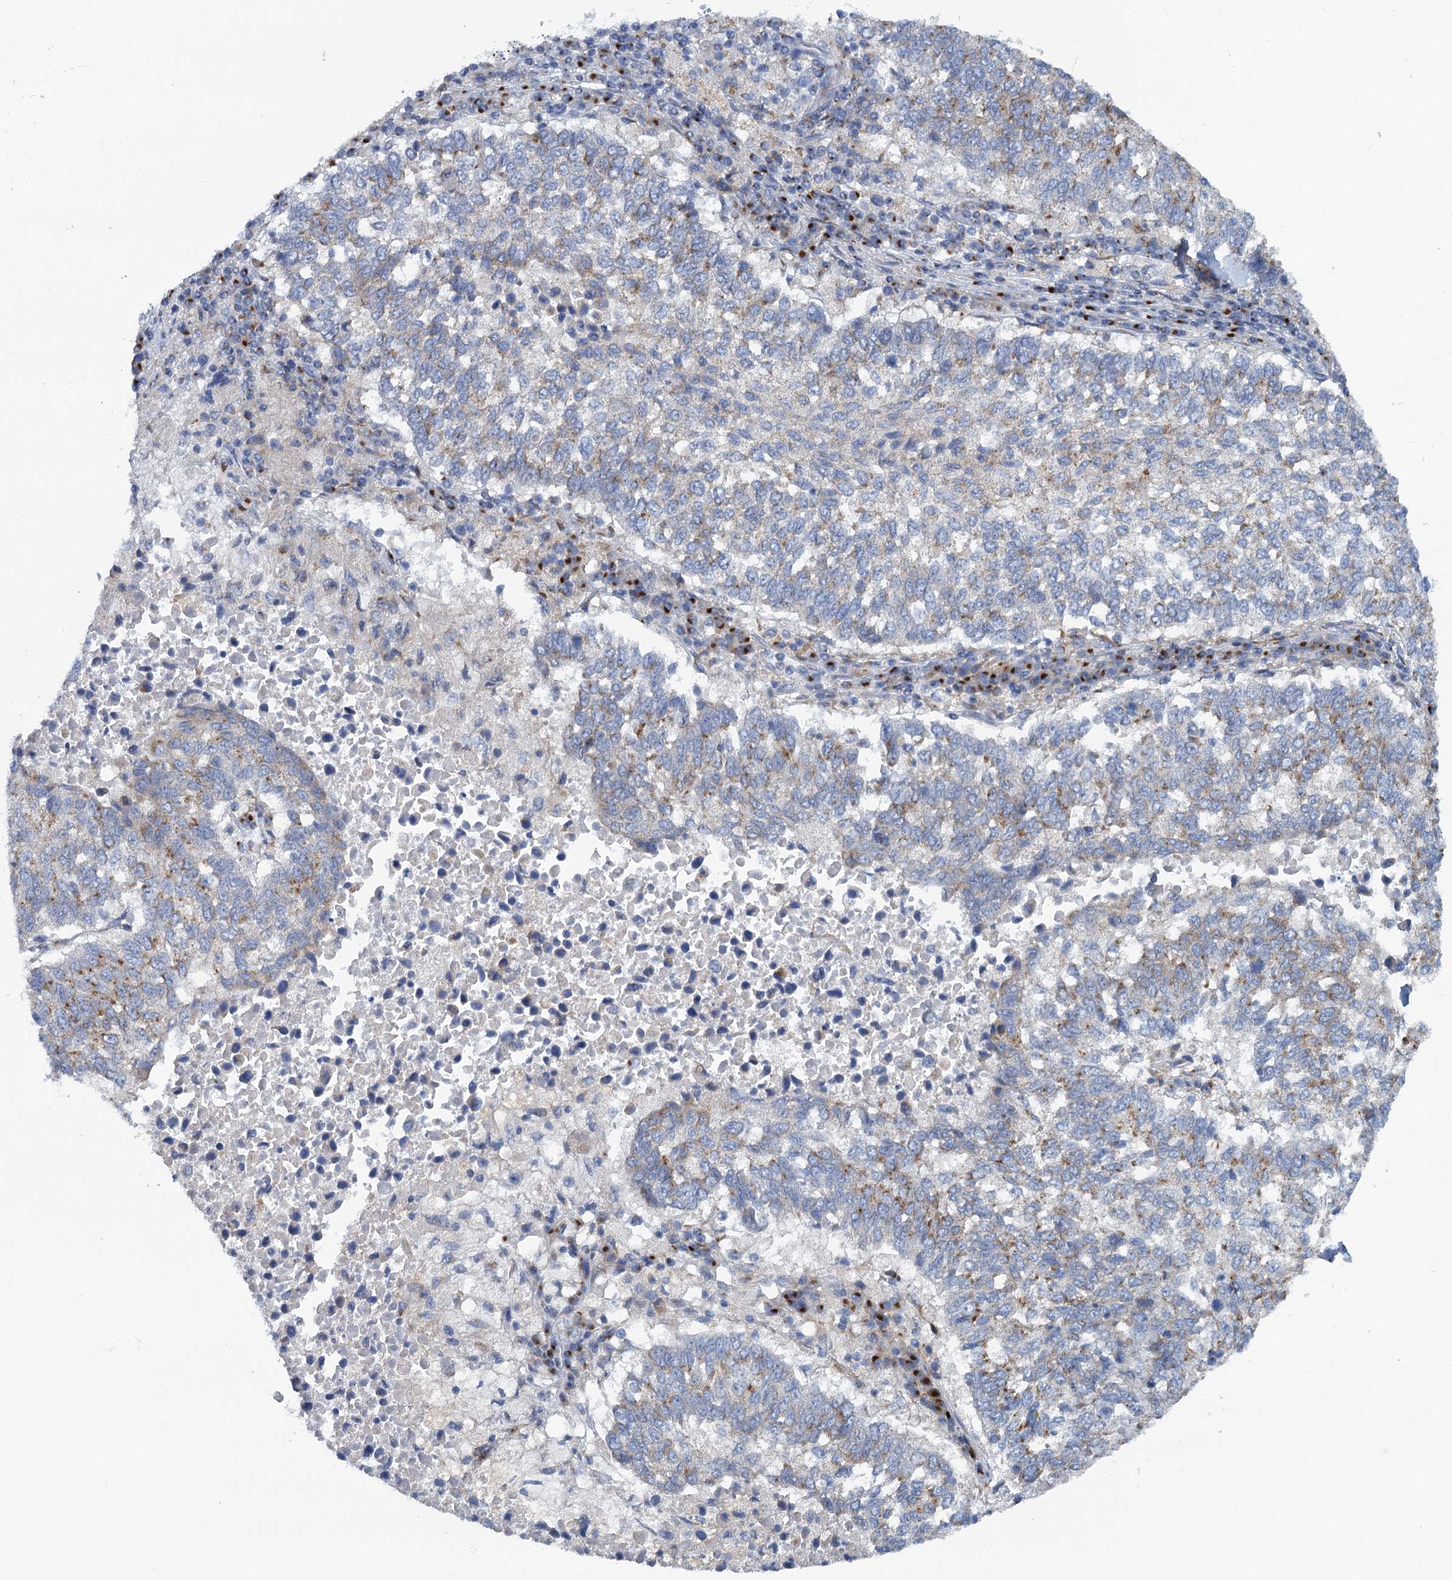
{"staining": {"intensity": "weak", "quantity": "25%-75%", "location": "cytoplasmic/membranous"}, "tissue": "lung cancer", "cell_type": "Tumor cells", "image_type": "cancer", "snomed": [{"axis": "morphology", "description": "Squamous cell carcinoma, NOS"}, {"axis": "topography", "description": "Lung"}], "caption": "A brown stain highlights weak cytoplasmic/membranous expression of a protein in human lung cancer tumor cells. Nuclei are stained in blue.", "gene": "BET1L", "patient": {"sex": "male", "age": 73}}